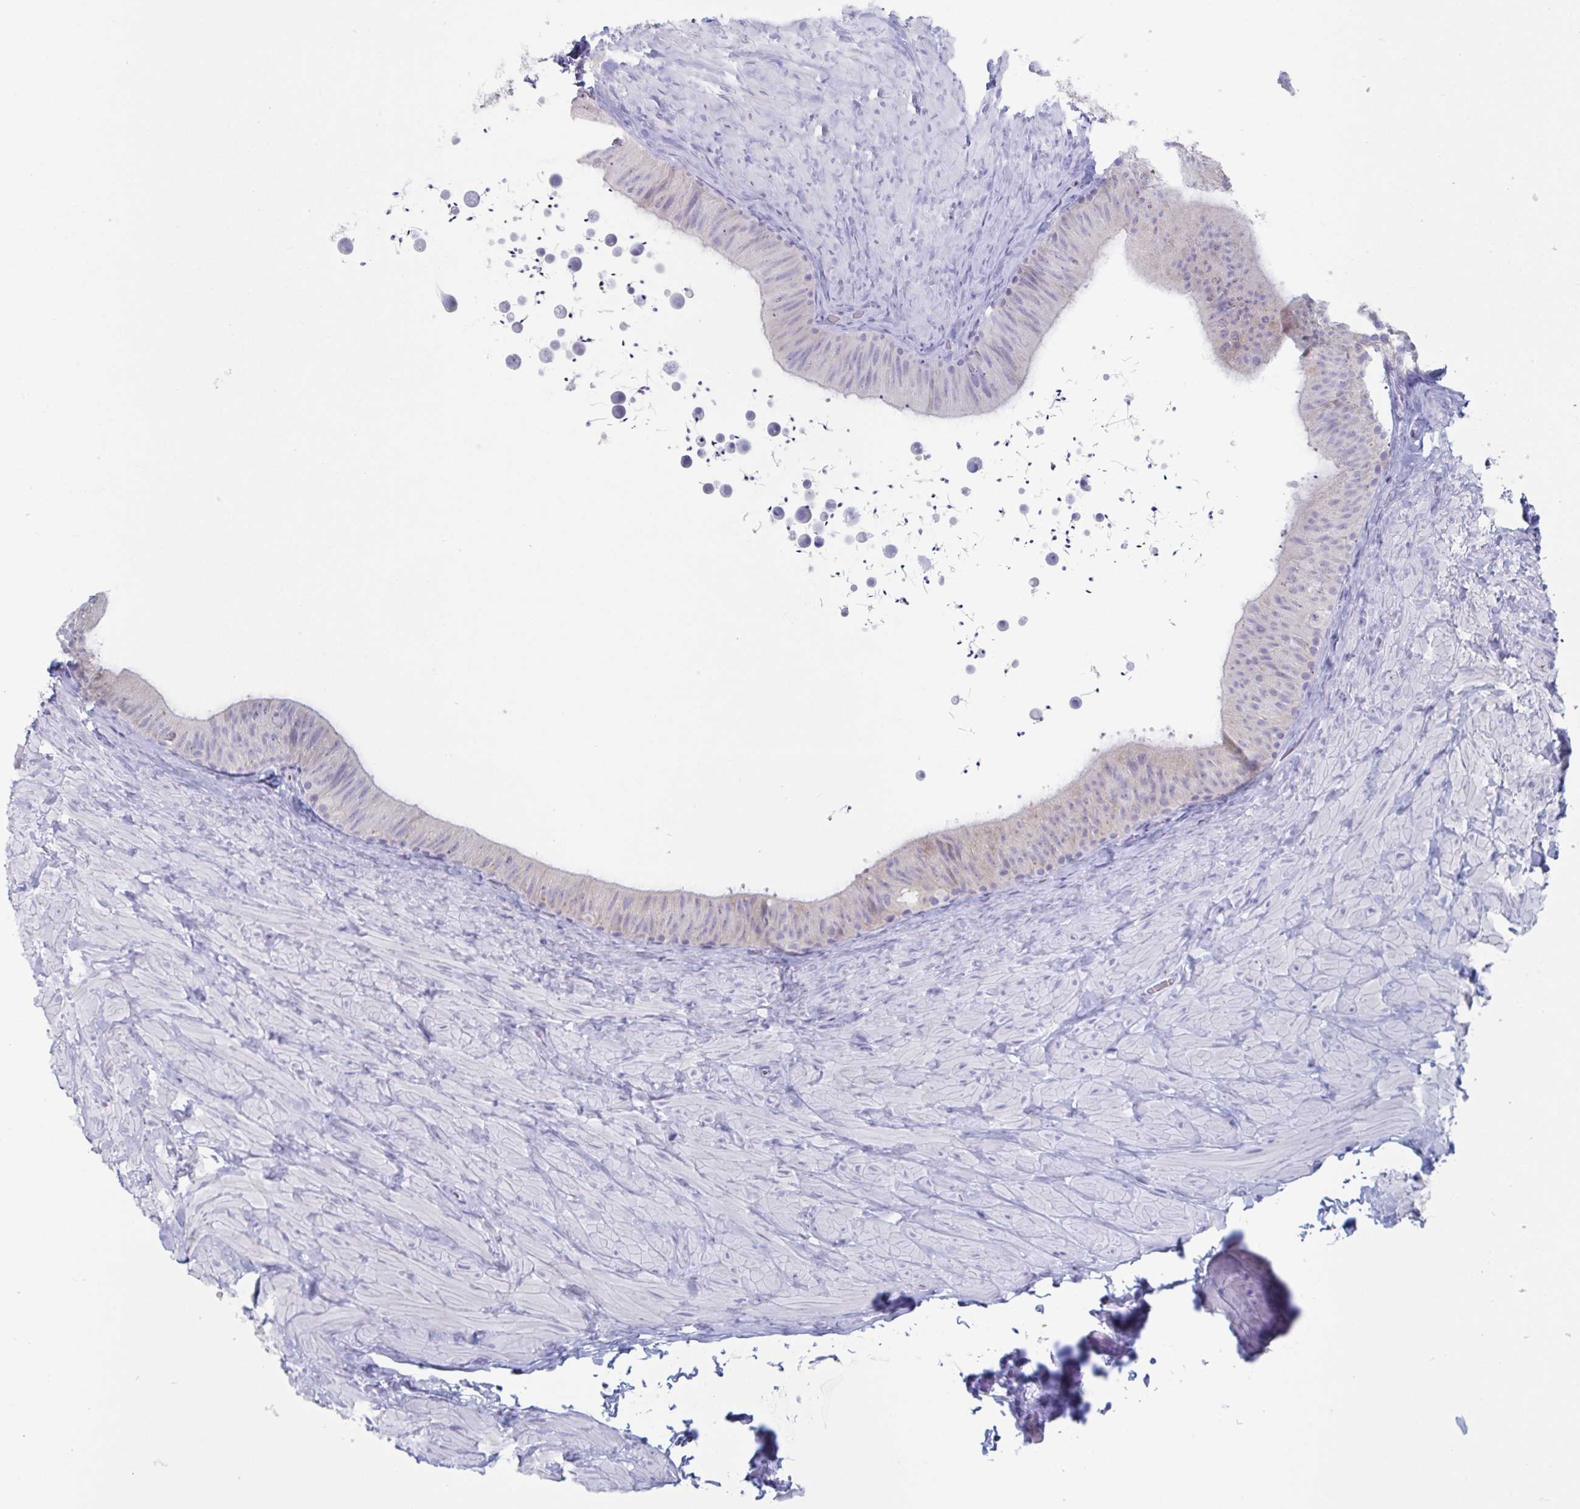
{"staining": {"intensity": "moderate", "quantity": "<25%", "location": "cytoplasmic/membranous"}, "tissue": "epididymis", "cell_type": "Glandular cells", "image_type": "normal", "snomed": [{"axis": "morphology", "description": "Normal tissue, NOS"}, {"axis": "topography", "description": "Epididymis, spermatic cord, NOS"}, {"axis": "topography", "description": "Epididymis"}], "caption": "IHC (DAB (3,3'-diaminobenzidine)) staining of unremarkable human epididymis demonstrates moderate cytoplasmic/membranous protein expression in about <25% of glandular cells.", "gene": "CYP4F11", "patient": {"sex": "male", "age": 31}}